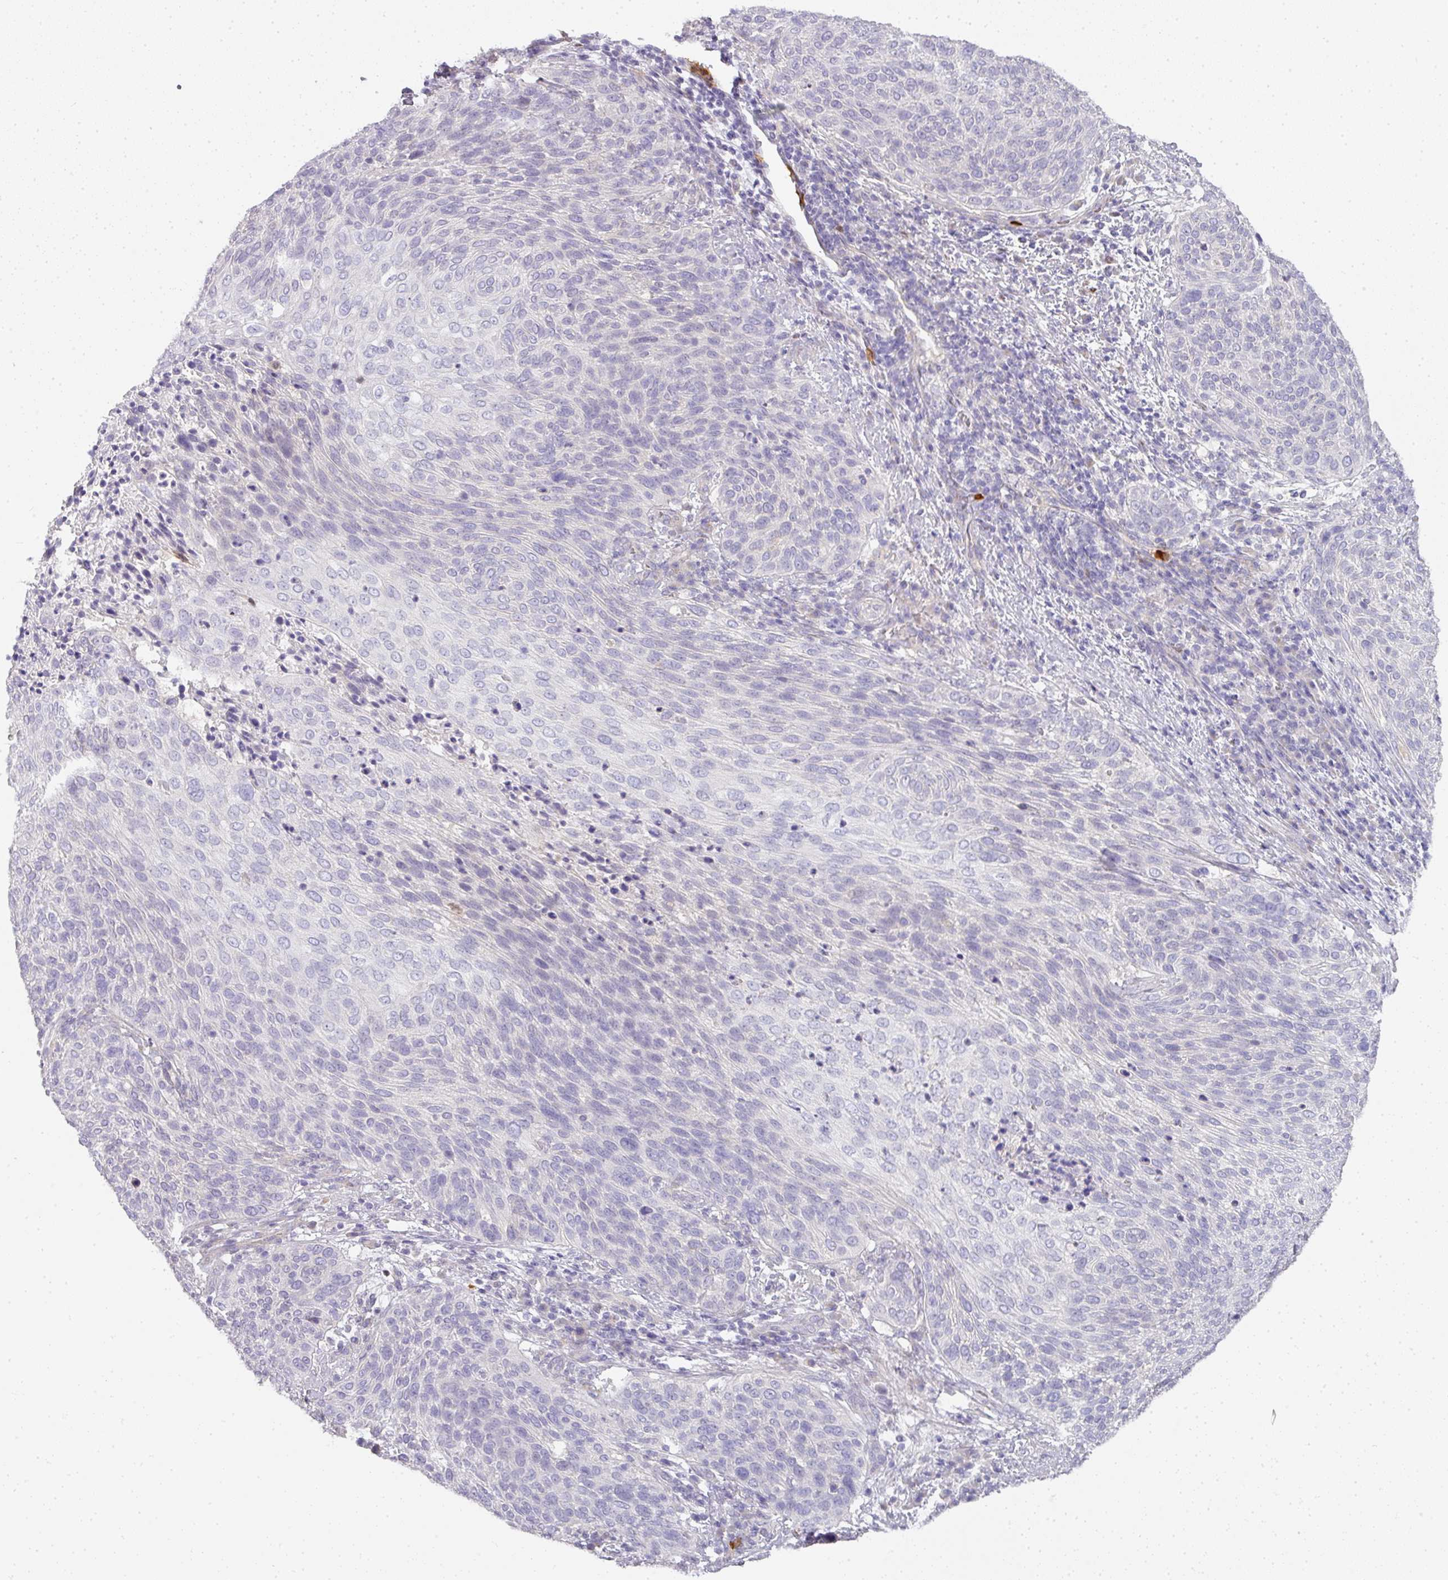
{"staining": {"intensity": "negative", "quantity": "none", "location": "none"}, "tissue": "cervical cancer", "cell_type": "Tumor cells", "image_type": "cancer", "snomed": [{"axis": "morphology", "description": "Squamous cell carcinoma, NOS"}, {"axis": "topography", "description": "Cervix"}], "caption": "This is a image of immunohistochemistry (IHC) staining of cervical cancer, which shows no expression in tumor cells.", "gene": "HHEX", "patient": {"sex": "female", "age": 31}}